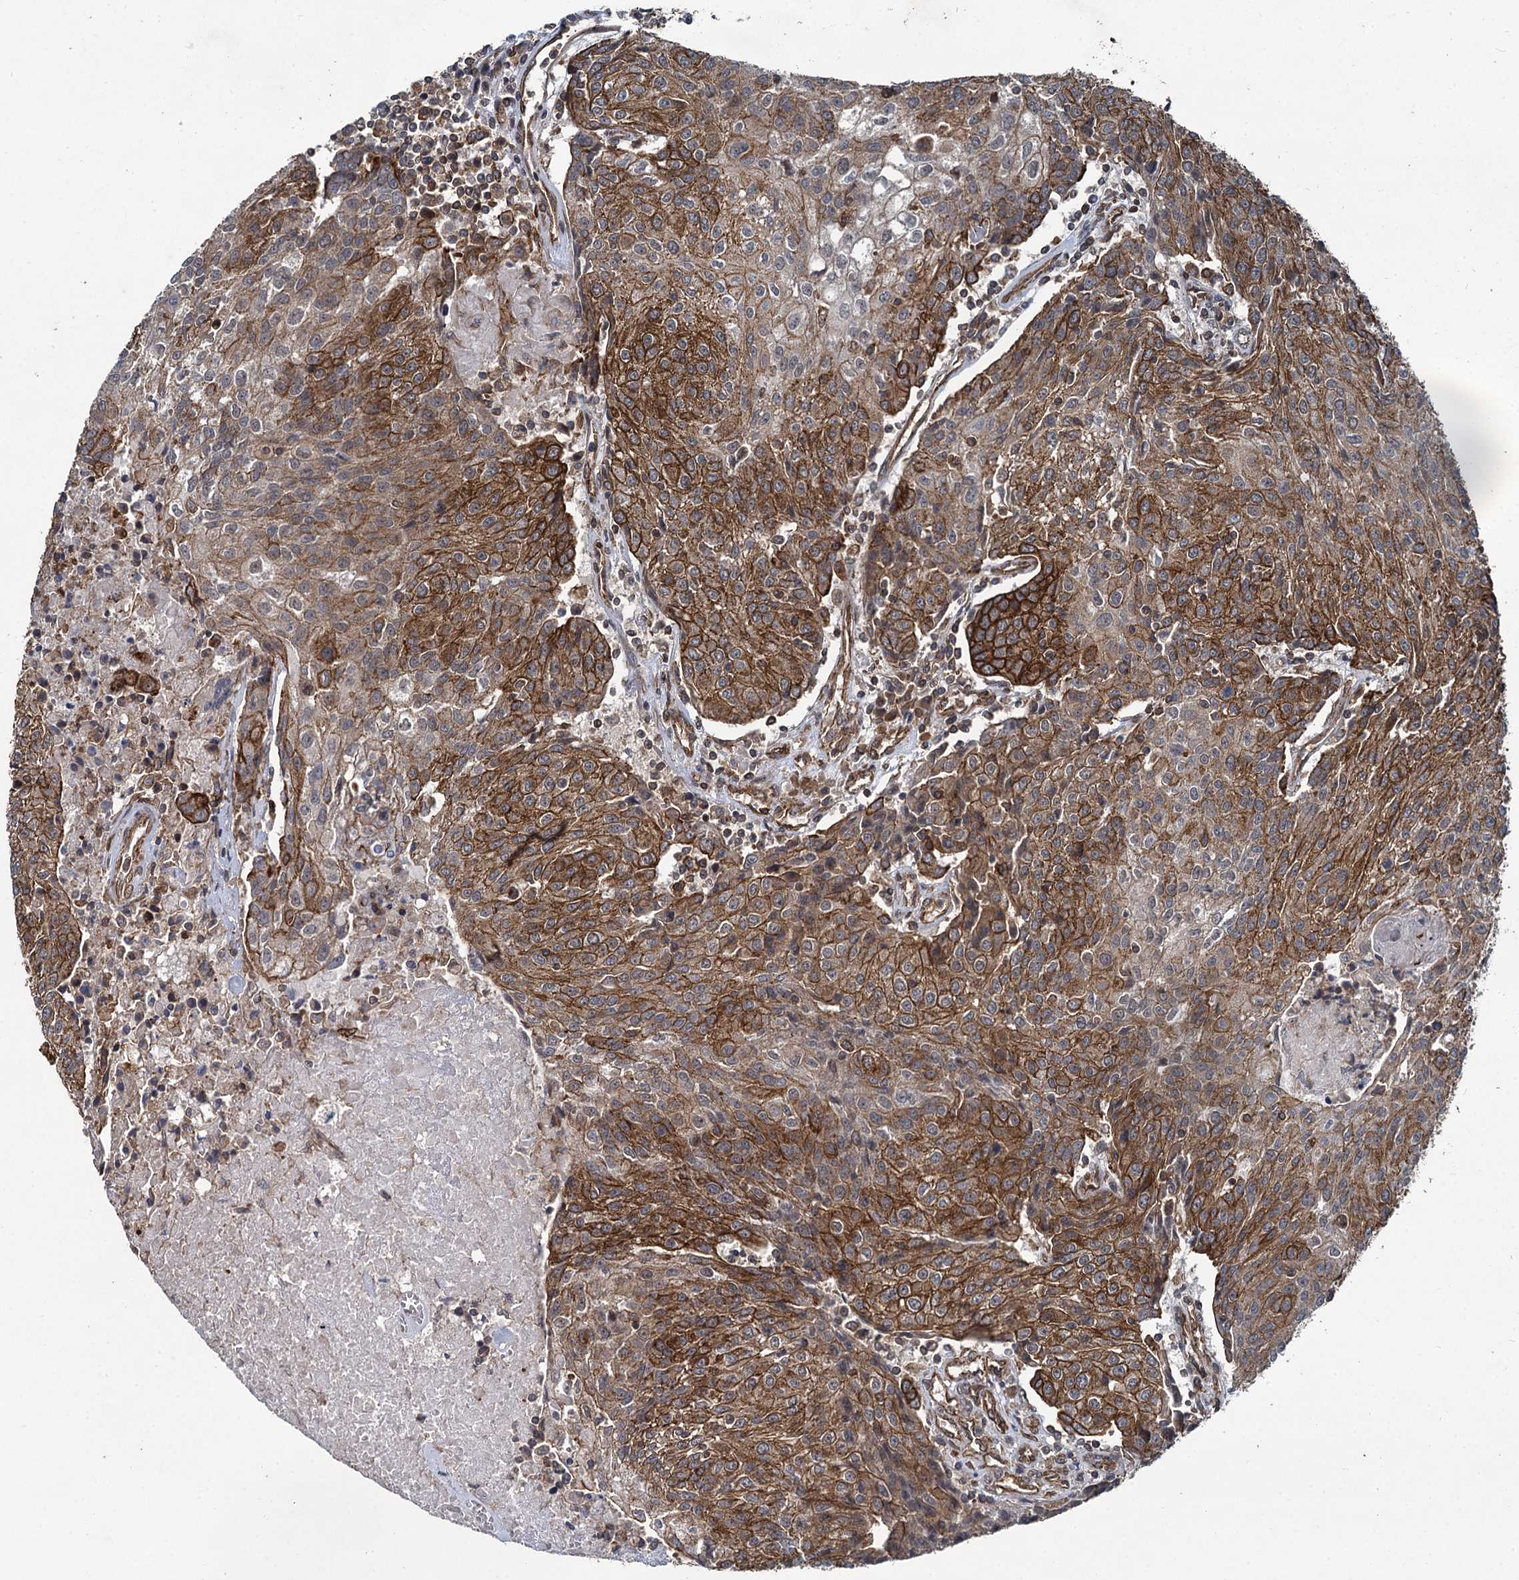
{"staining": {"intensity": "strong", "quantity": ">75%", "location": "cytoplasmic/membranous"}, "tissue": "urothelial cancer", "cell_type": "Tumor cells", "image_type": "cancer", "snomed": [{"axis": "morphology", "description": "Urothelial carcinoma, High grade"}, {"axis": "topography", "description": "Urinary bladder"}], "caption": "Strong cytoplasmic/membranous staining for a protein is identified in about >75% of tumor cells of urothelial carcinoma (high-grade) using IHC.", "gene": "SVIP", "patient": {"sex": "female", "age": 85}}